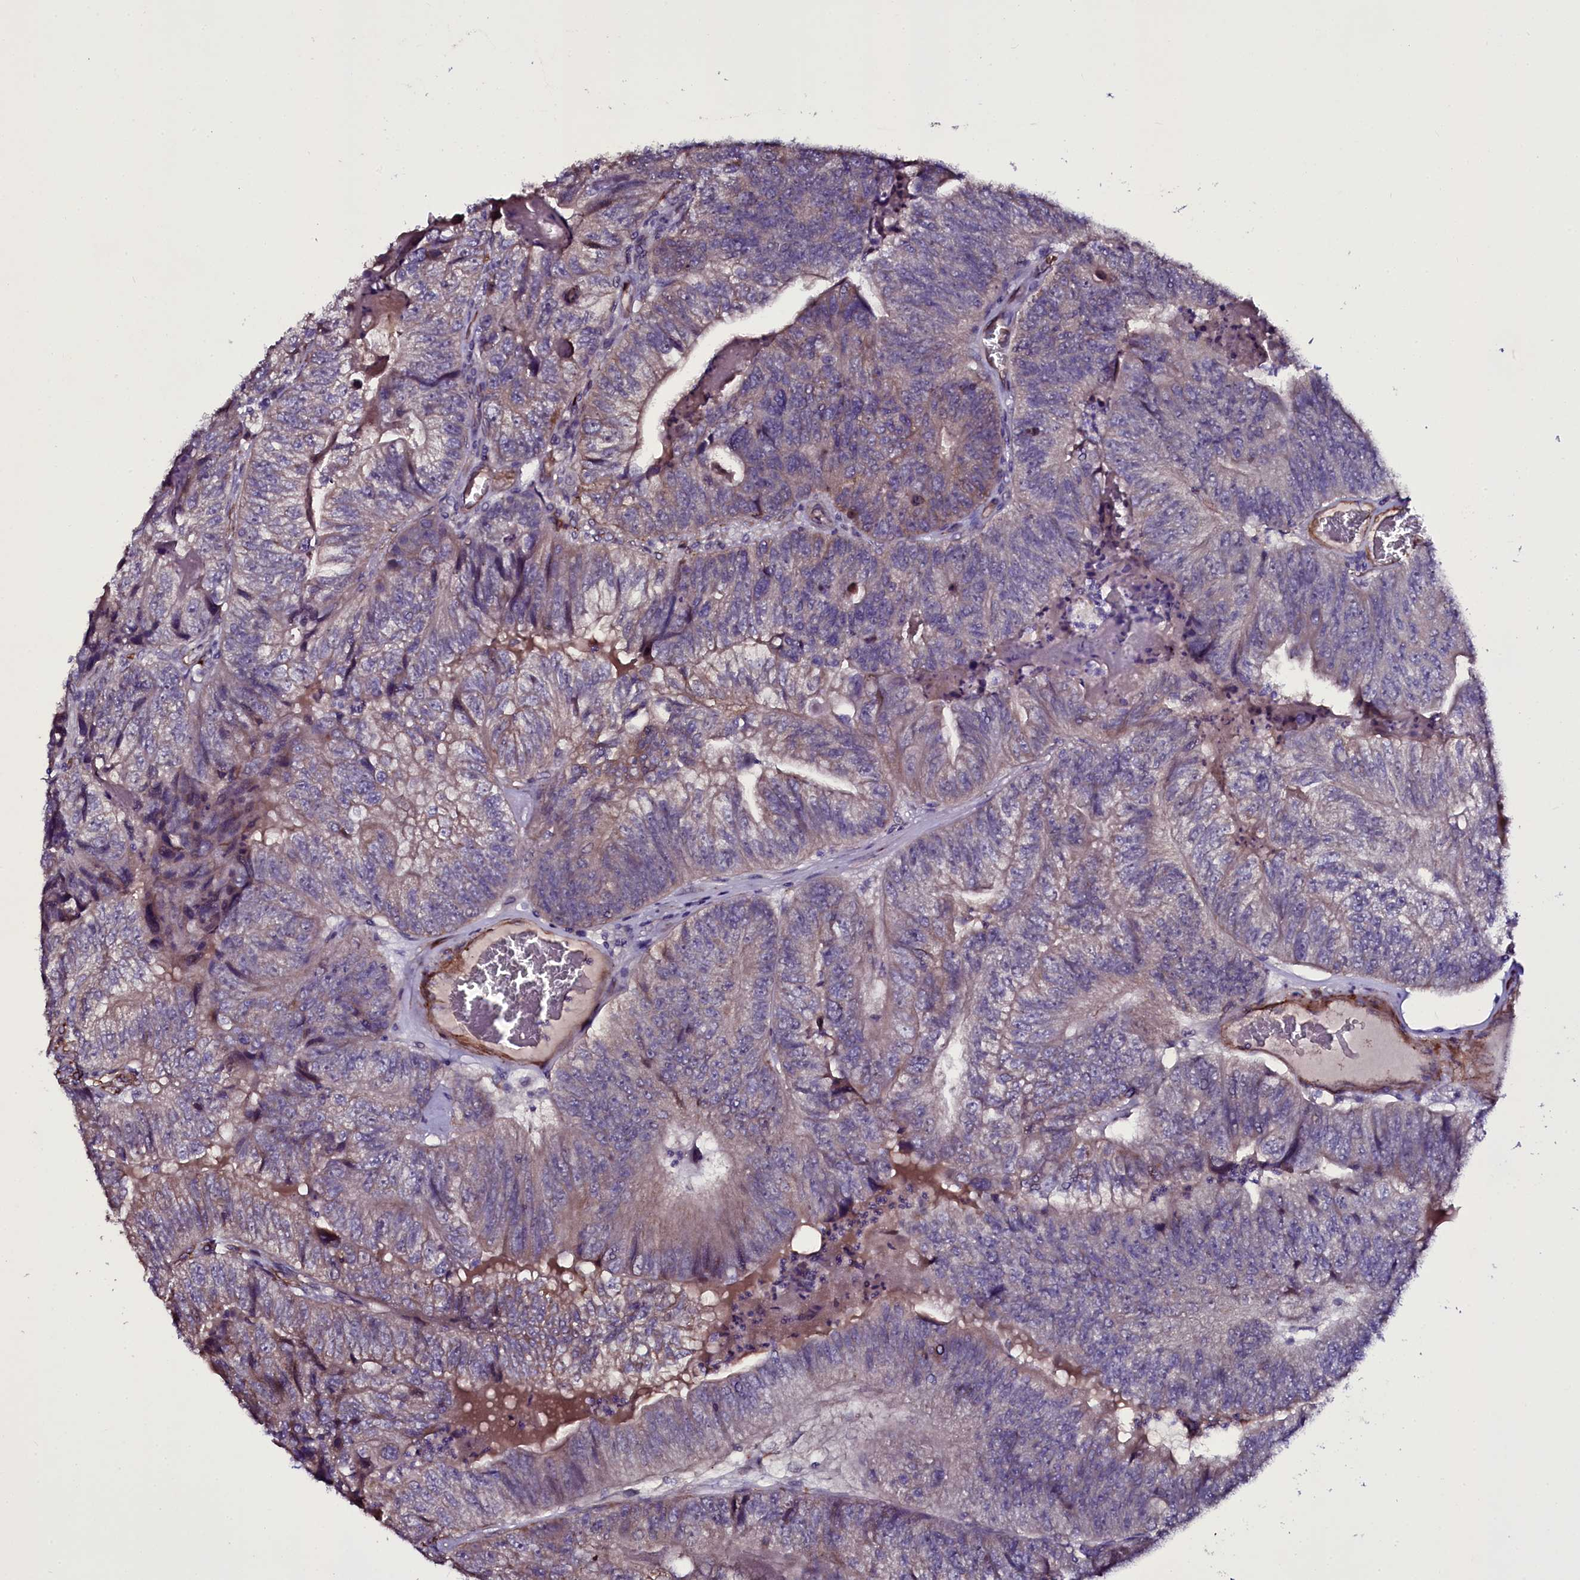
{"staining": {"intensity": "weak", "quantity": "<25%", "location": "cytoplasmic/membranous"}, "tissue": "colorectal cancer", "cell_type": "Tumor cells", "image_type": "cancer", "snomed": [{"axis": "morphology", "description": "Adenocarcinoma, NOS"}, {"axis": "topography", "description": "Colon"}], "caption": "Immunohistochemical staining of human colorectal cancer displays no significant expression in tumor cells.", "gene": "MEX3C", "patient": {"sex": "female", "age": 67}}